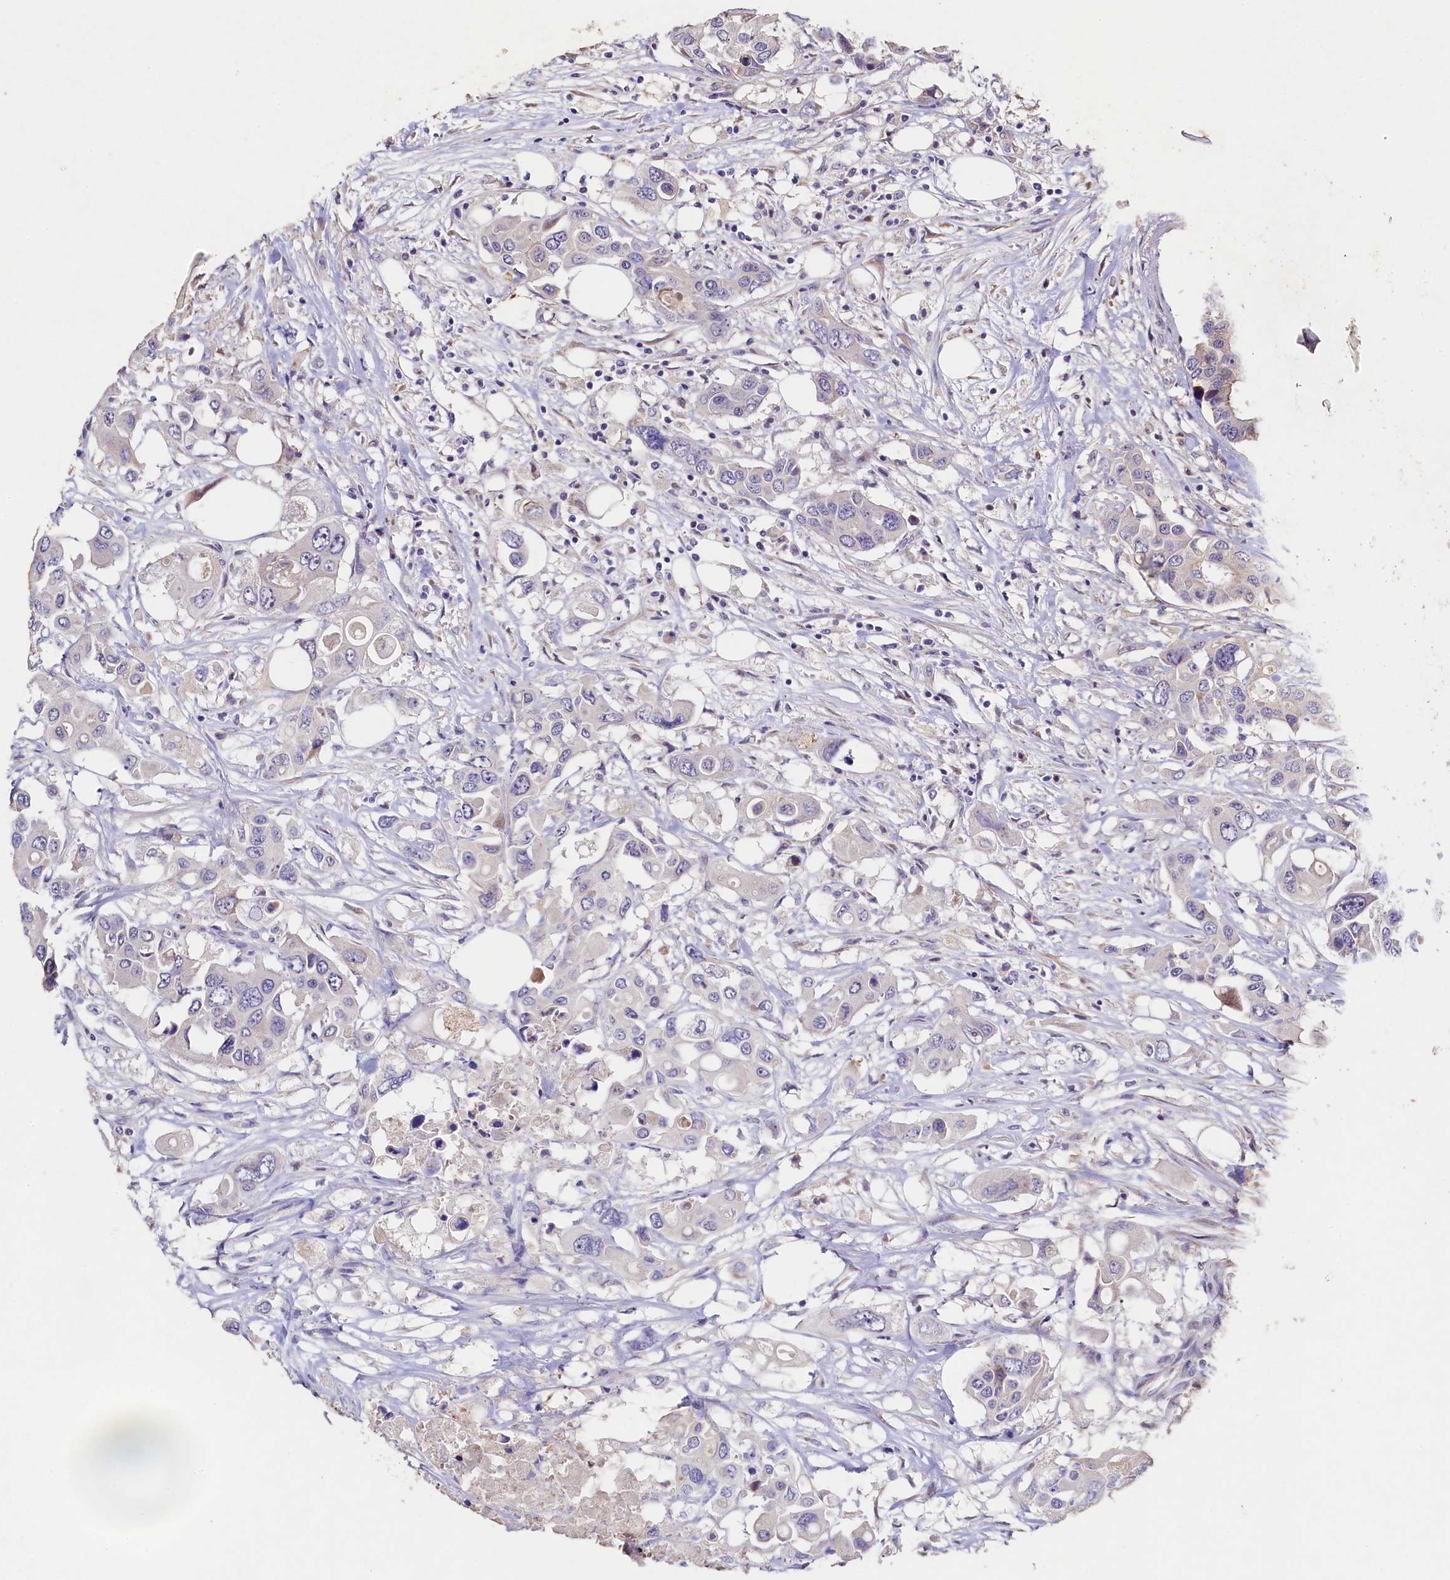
{"staining": {"intensity": "negative", "quantity": "none", "location": "none"}, "tissue": "colorectal cancer", "cell_type": "Tumor cells", "image_type": "cancer", "snomed": [{"axis": "morphology", "description": "Adenocarcinoma, NOS"}, {"axis": "topography", "description": "Colon"}], "caption": "A micrograph of colorectal cancer (adenocarcinoma) stained for a protein shows no brown staining in tumor cells. (Immunohistochemistry (ihc), brightfield microscopy, high magnification).", "gene": "FXYD6", "patient": {"sex": "male", "age": 77}}